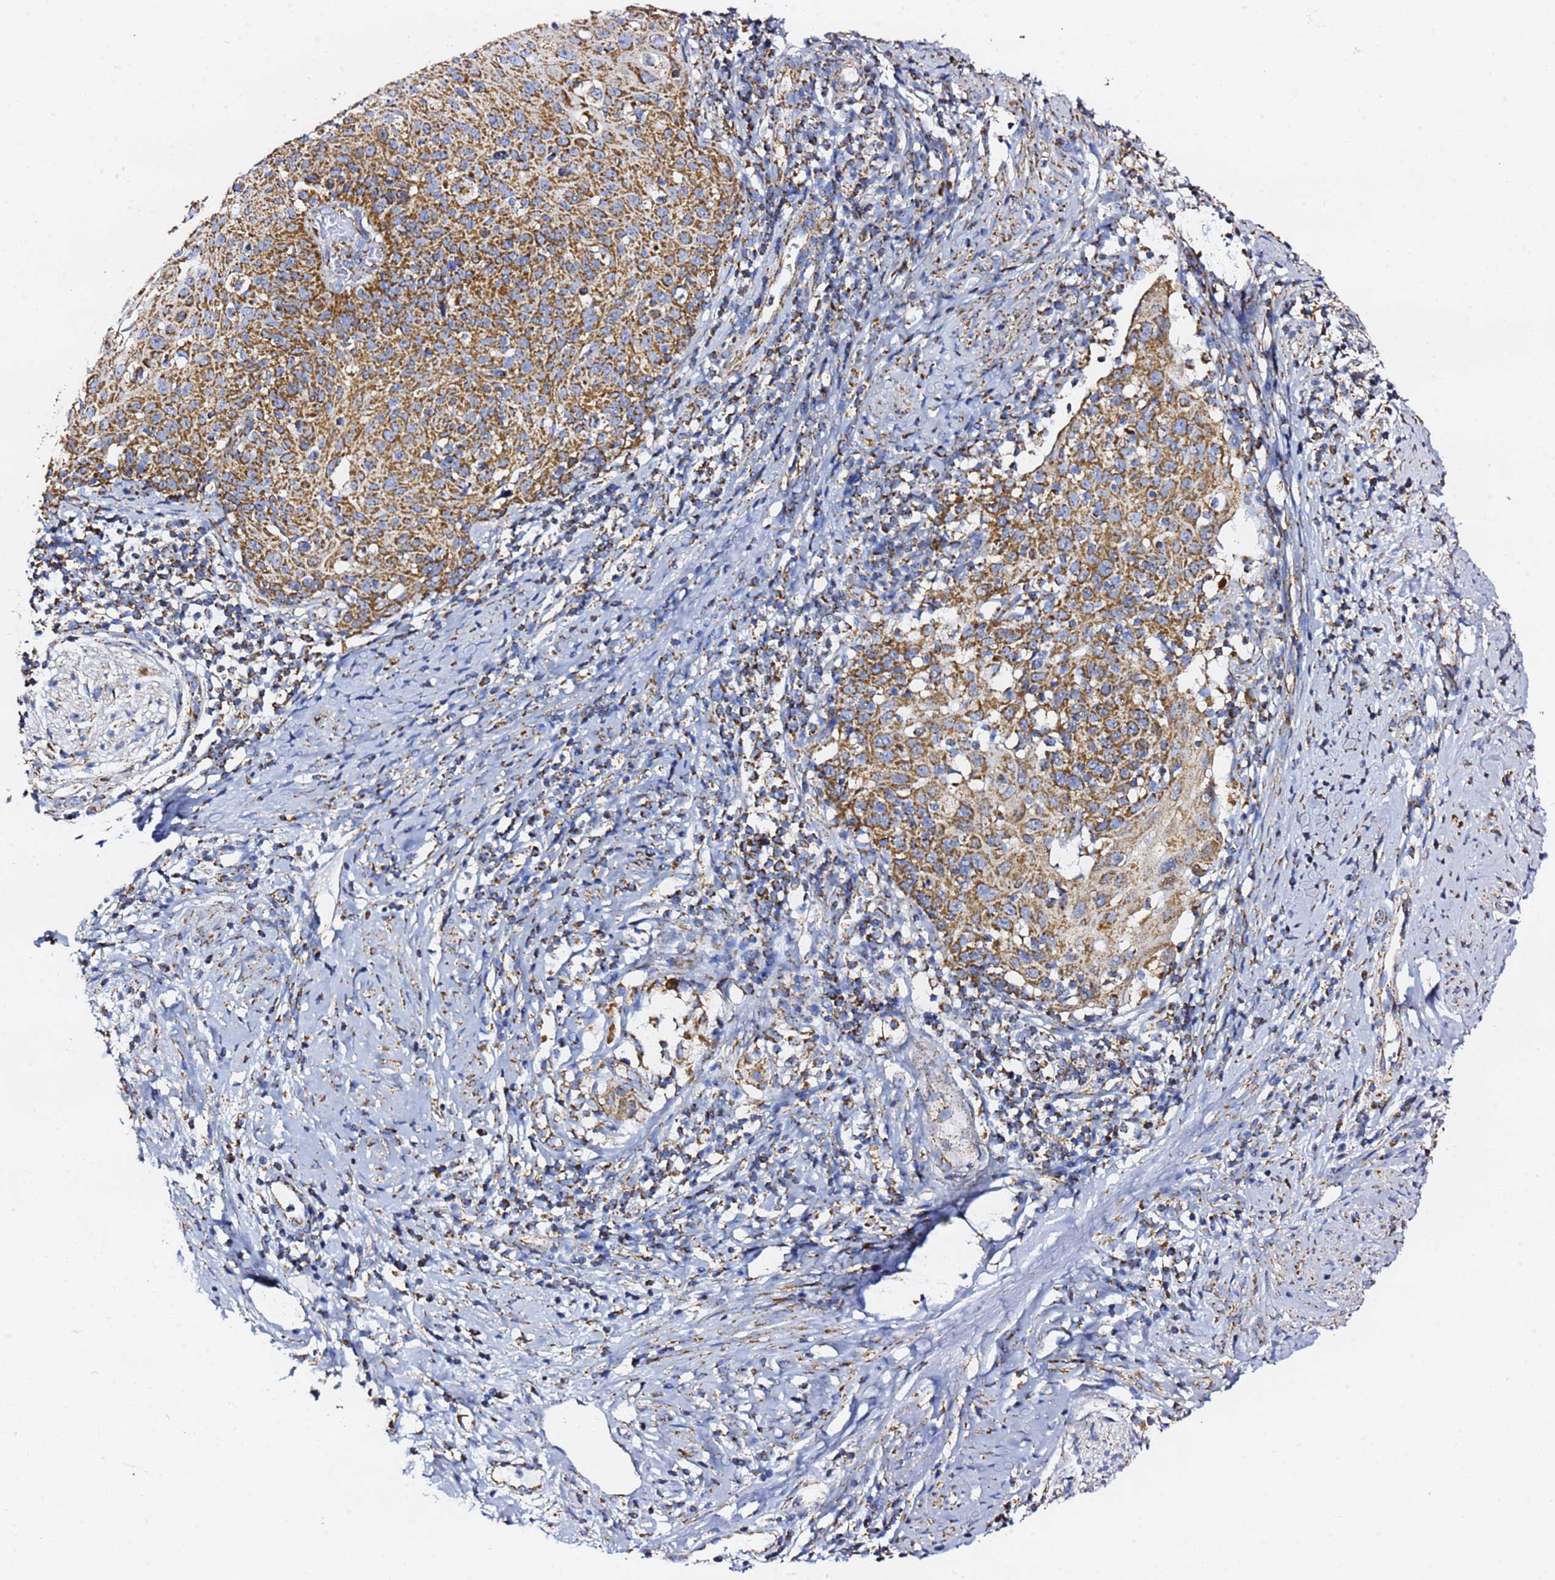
{"staining": {"intensity": "strong", "quantity": ">75%", "location": "cytoplasmic/membranous"}, "tissue": "cervical cancer", "cell_type": "Tumor cells", "image_type": "cancer", "snomed": [{"axis": "morphology", "description": "Squamous cell carcinoma, NOS"}, {"axis": "topography", "description": "Cervix"}], "caption": "This histopathology image reveals IHC staining of cervical cancer, with high strong cytoplasmic/membranous expression in about >75% of tumor cells.", "gene": "PHB2", "patient": {"sex": "female", "age": 70}}